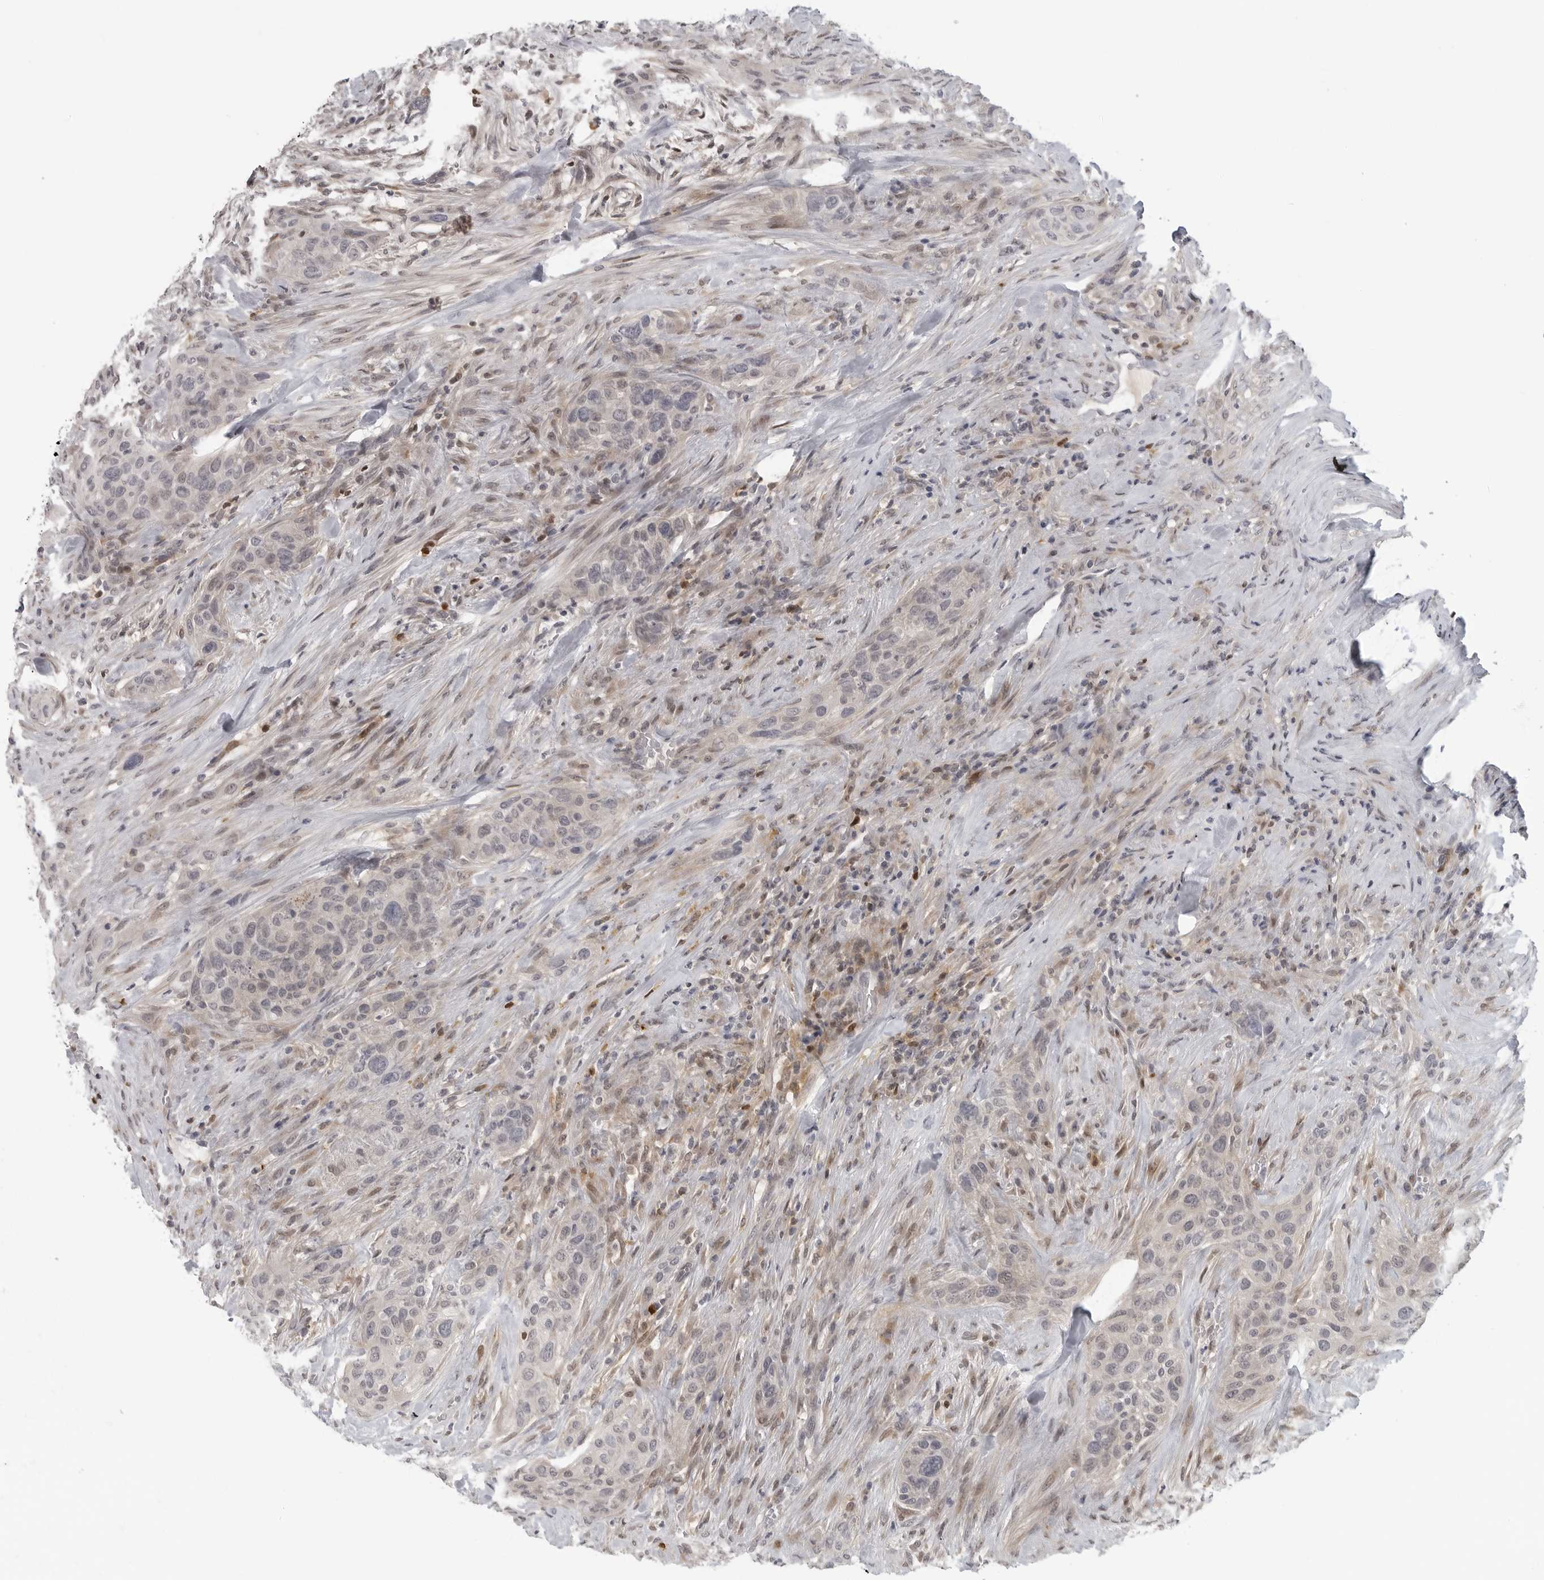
{"staining": {"intensity": "negative", "quantity": "none", "location": "none"}, "tissue": "urothelial cancer", "cell_type": "Tumor cells", "image_type": "cancer", "snomed": [{"axis": "morphology", "description": "Urothelial carcinoma, High grade"}, {"axis": "topography", "description": "Urinary bladder"}], "caption": "IHC of human high-grade urothelial carcinoma shows no staining in tumor cells.", "gene": "CTIF", "patient": {"sex": "male", "age": 35}}